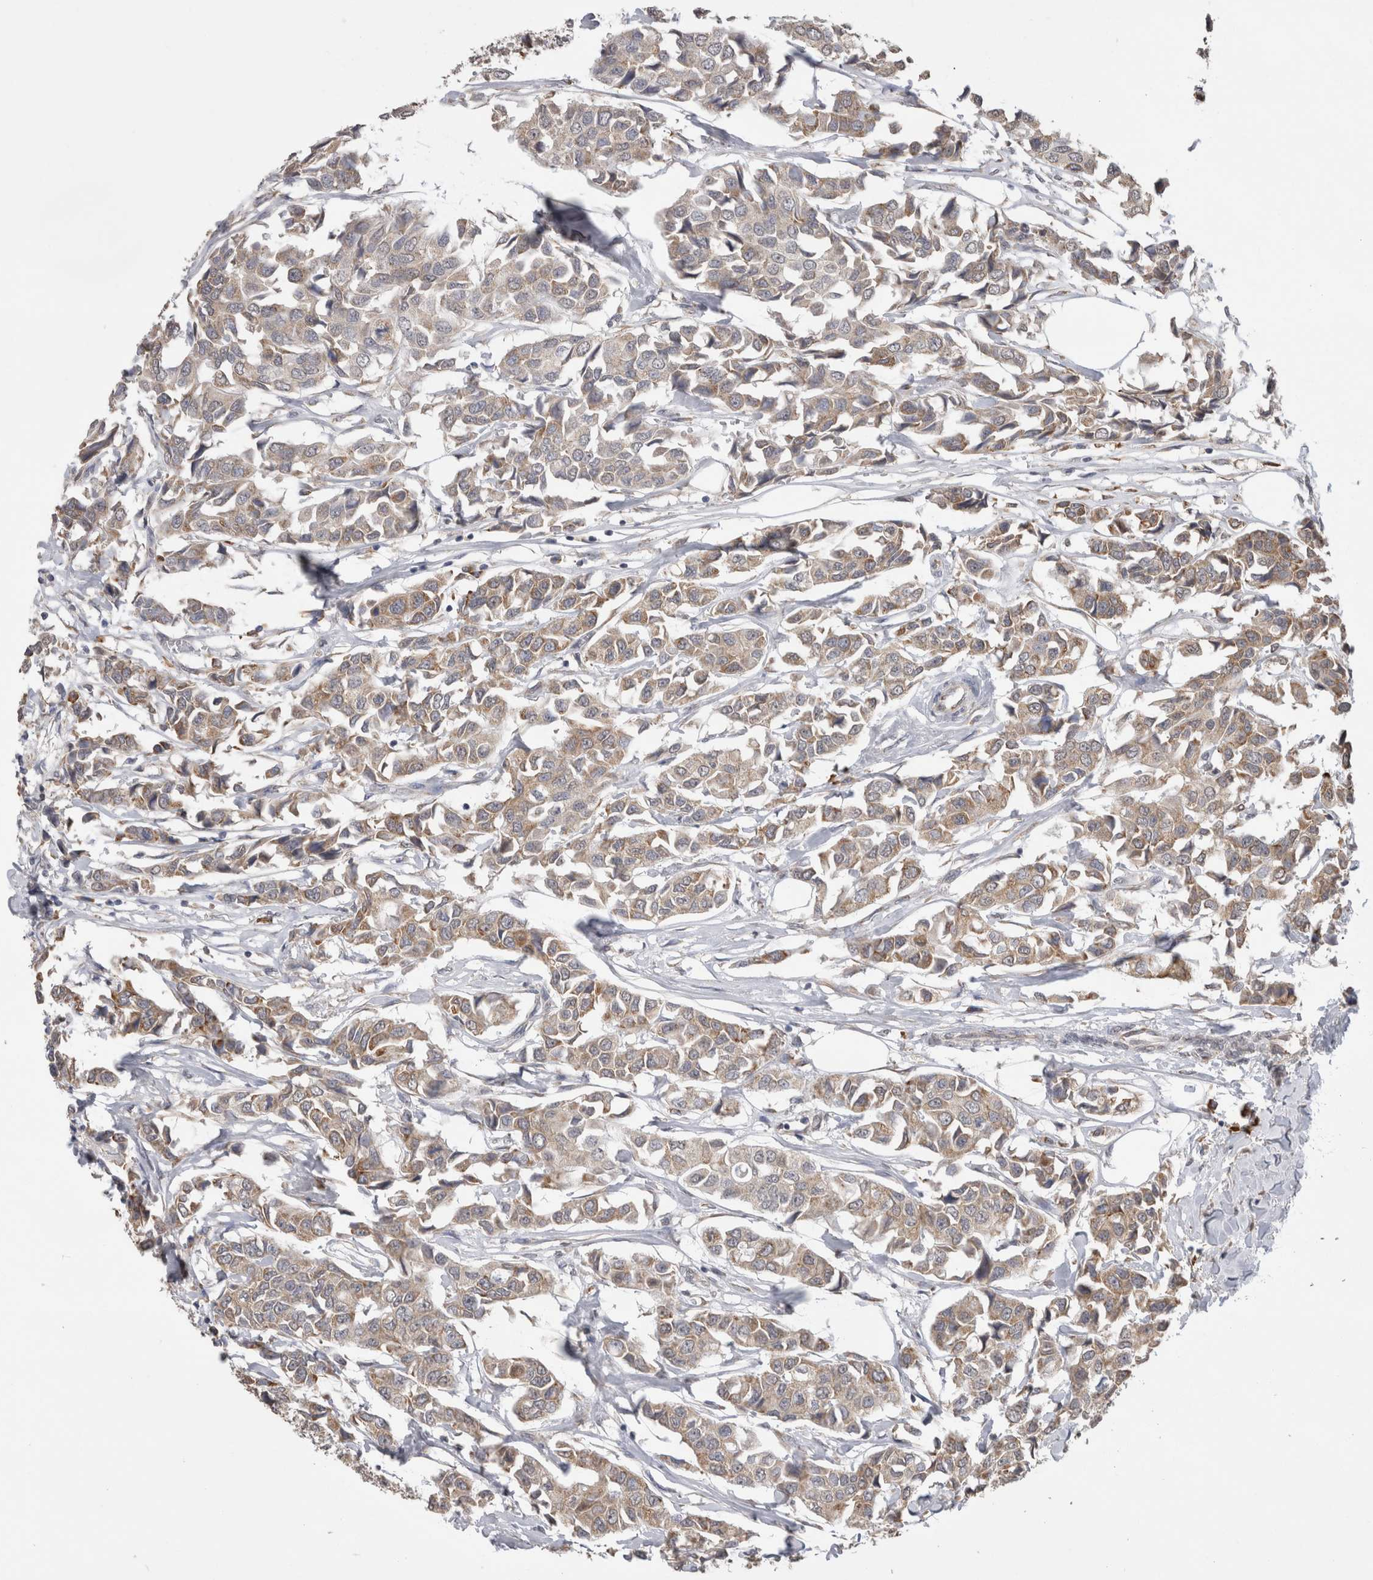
{"staining": {"intensity": "weak", "quantity": ">75%", "location": "cytoplasmic/membranous"}, "tissue": "breast cancer", "cell_type": "Tumor cells", "image_type": "cancer", "snomed": [{"axis": "morphology", "description": "Duct carcinoma"}, {"axis": "topography", "description": "Breast"}], "caption": "Protein expression analysis of human breast cancer (intraductal carcinoma) reveals weak cytoplasmic/membranous expression in approximately >75% of tumor cells.", "gene": "NOMO1", "patient": {"sex": "female", "age": 80}}